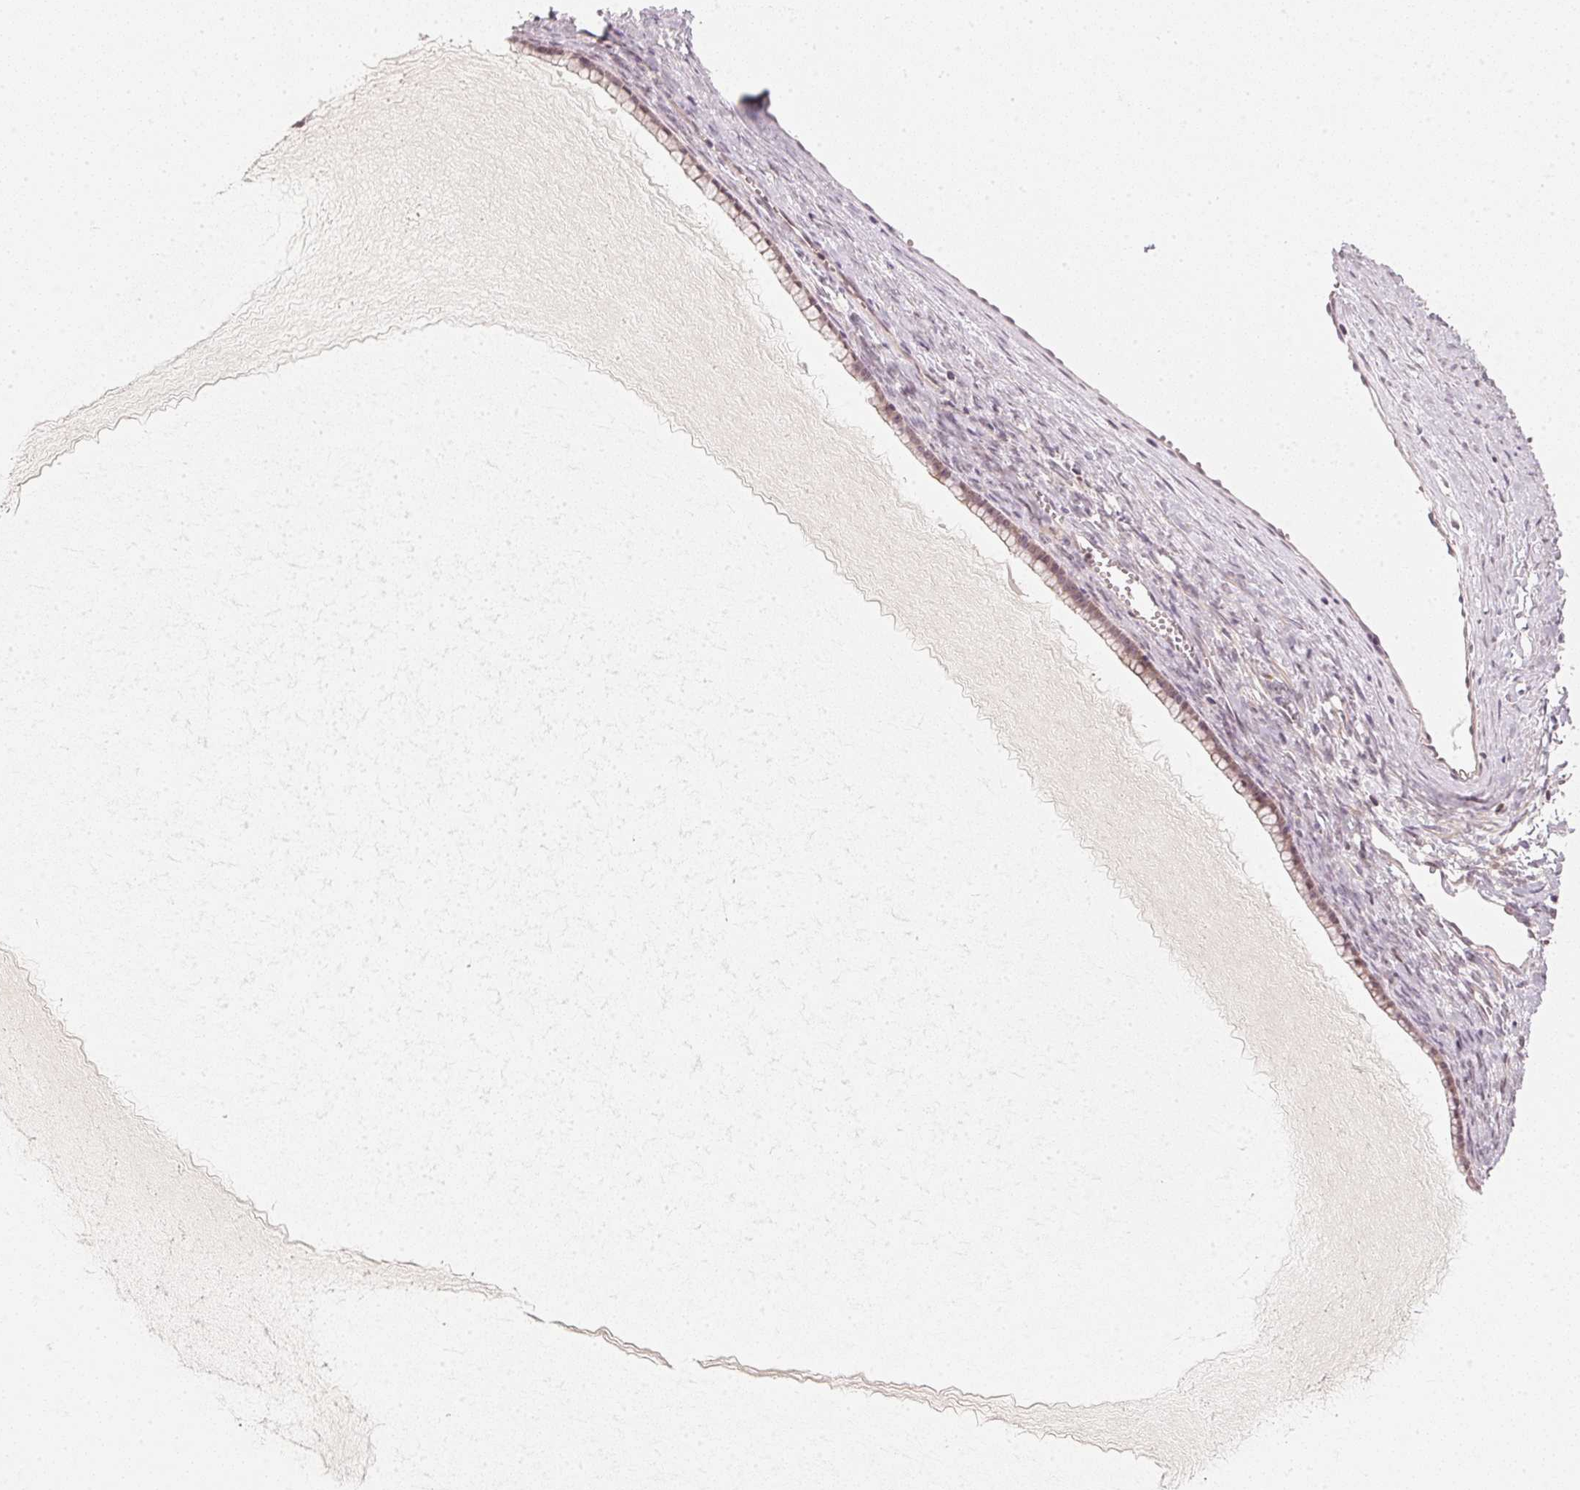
{"staining": {"intensity": "weak", "quantity": ">75%", "location": "nuclear"}, "tissue": "ovarian cancer", "cell_type": "Tumor cells", "image_type": "cancer", "snomed": [{"axis": "morphology", "description": "Cystadenocarcinoma, mucinous, NOS"}, {"axis": "topography", "description": "Ovary"}], "caption": "Mucinous cystadenocarcinoma (ovarian) stained with a brown dye demonstrates weak nuclear positive positivity in about >75% of tumor cells.", "gene": "UBE2L3", "patient": {"sex": "female", "age": 41}}